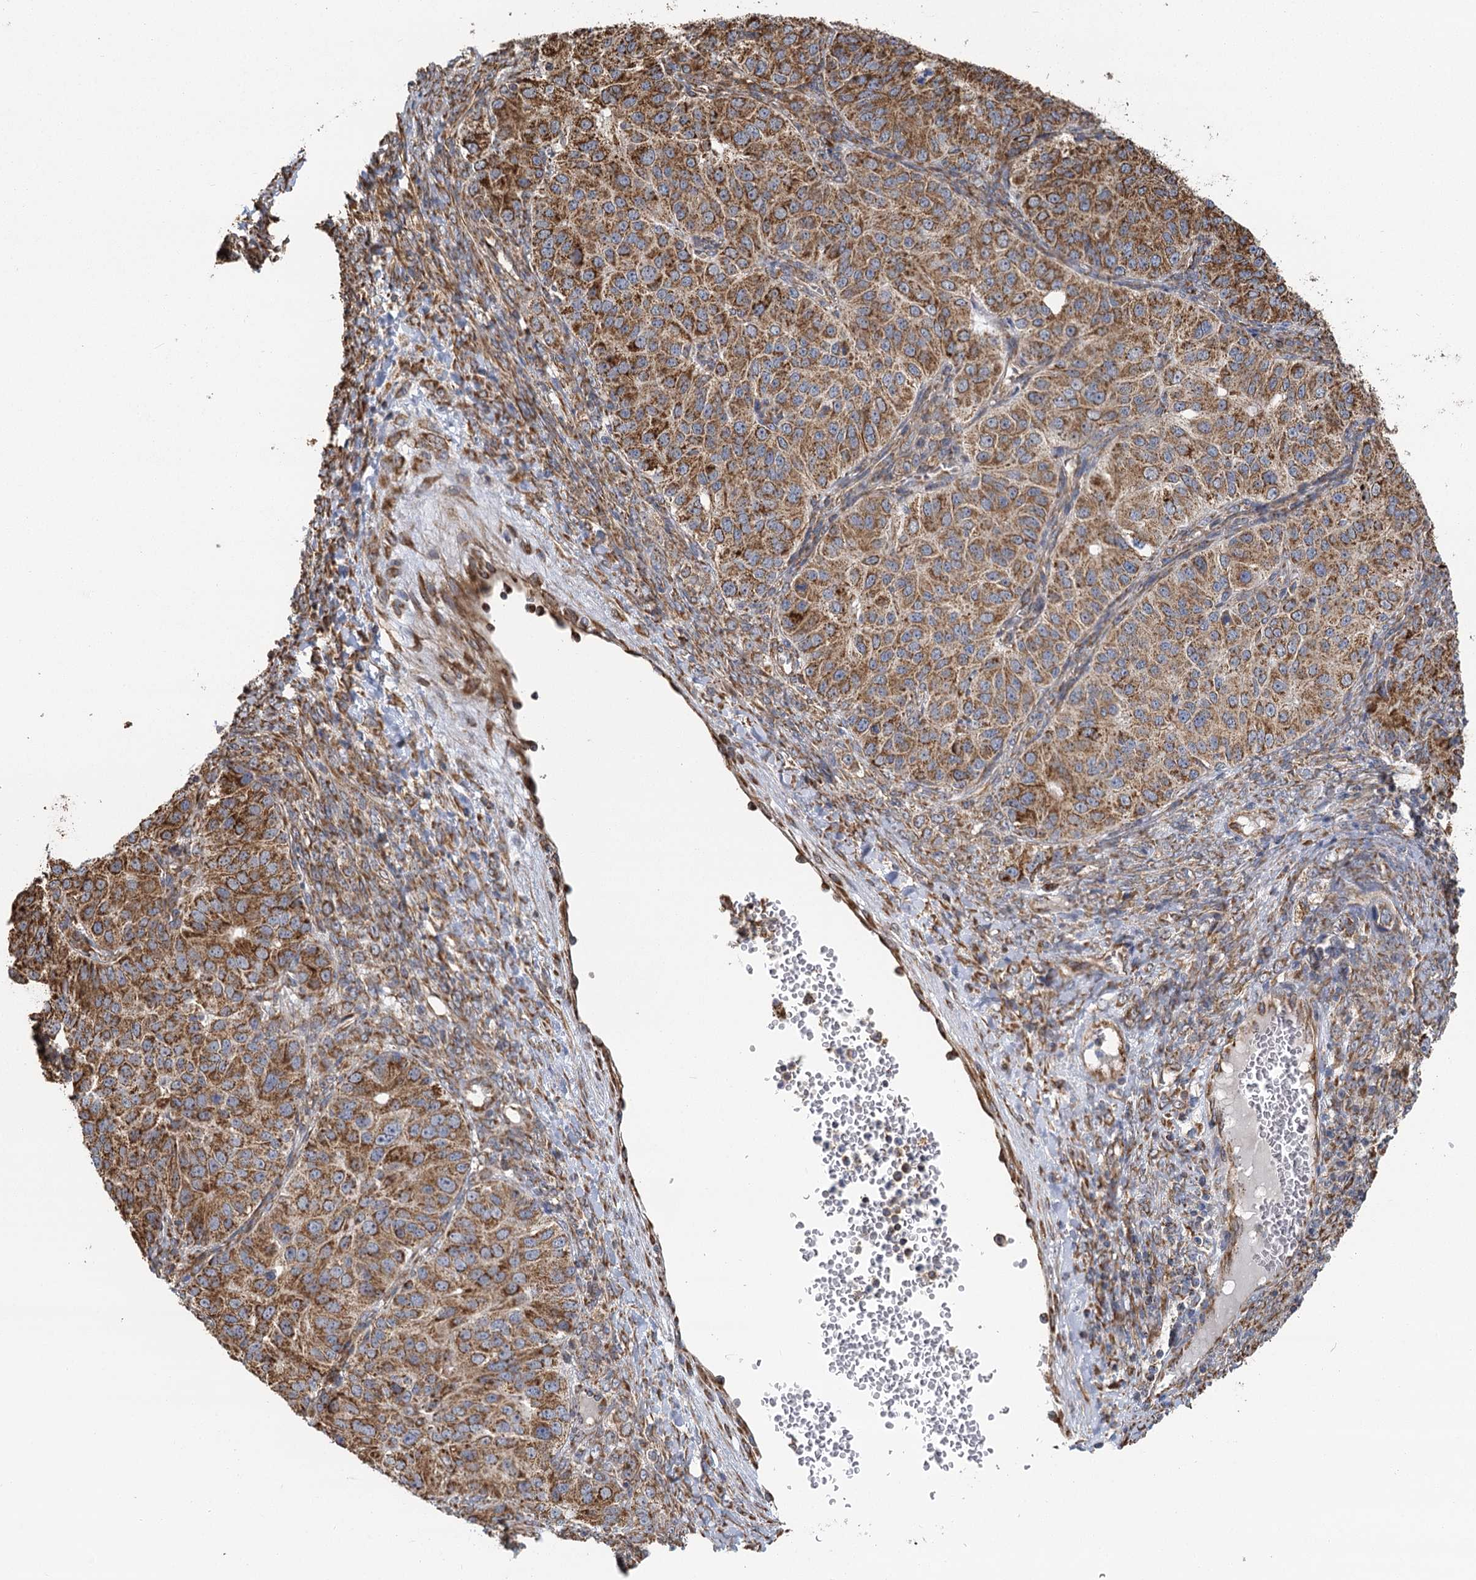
{"staining": {"intensity": "moderate", "quantity": ">75%", "location": "cytoplasmic/membranous"}, "tissue": "ovarian cancer", "cell_type": "Tumor cells", "image_type": "cancer", "snomed": [{"axis": "morphology", "description": "Carcinoma, endometroid"}, {"axis": "topography", "description": "Ovary"}], "caption": "An image of endometroid carcinoma (ovarian) stained for a protein reveals moderate cytoplasmic/membranous brown staining in tumor cells.", "gene": "IL11RA", "patient": {"sex": "female", "age": 51}}